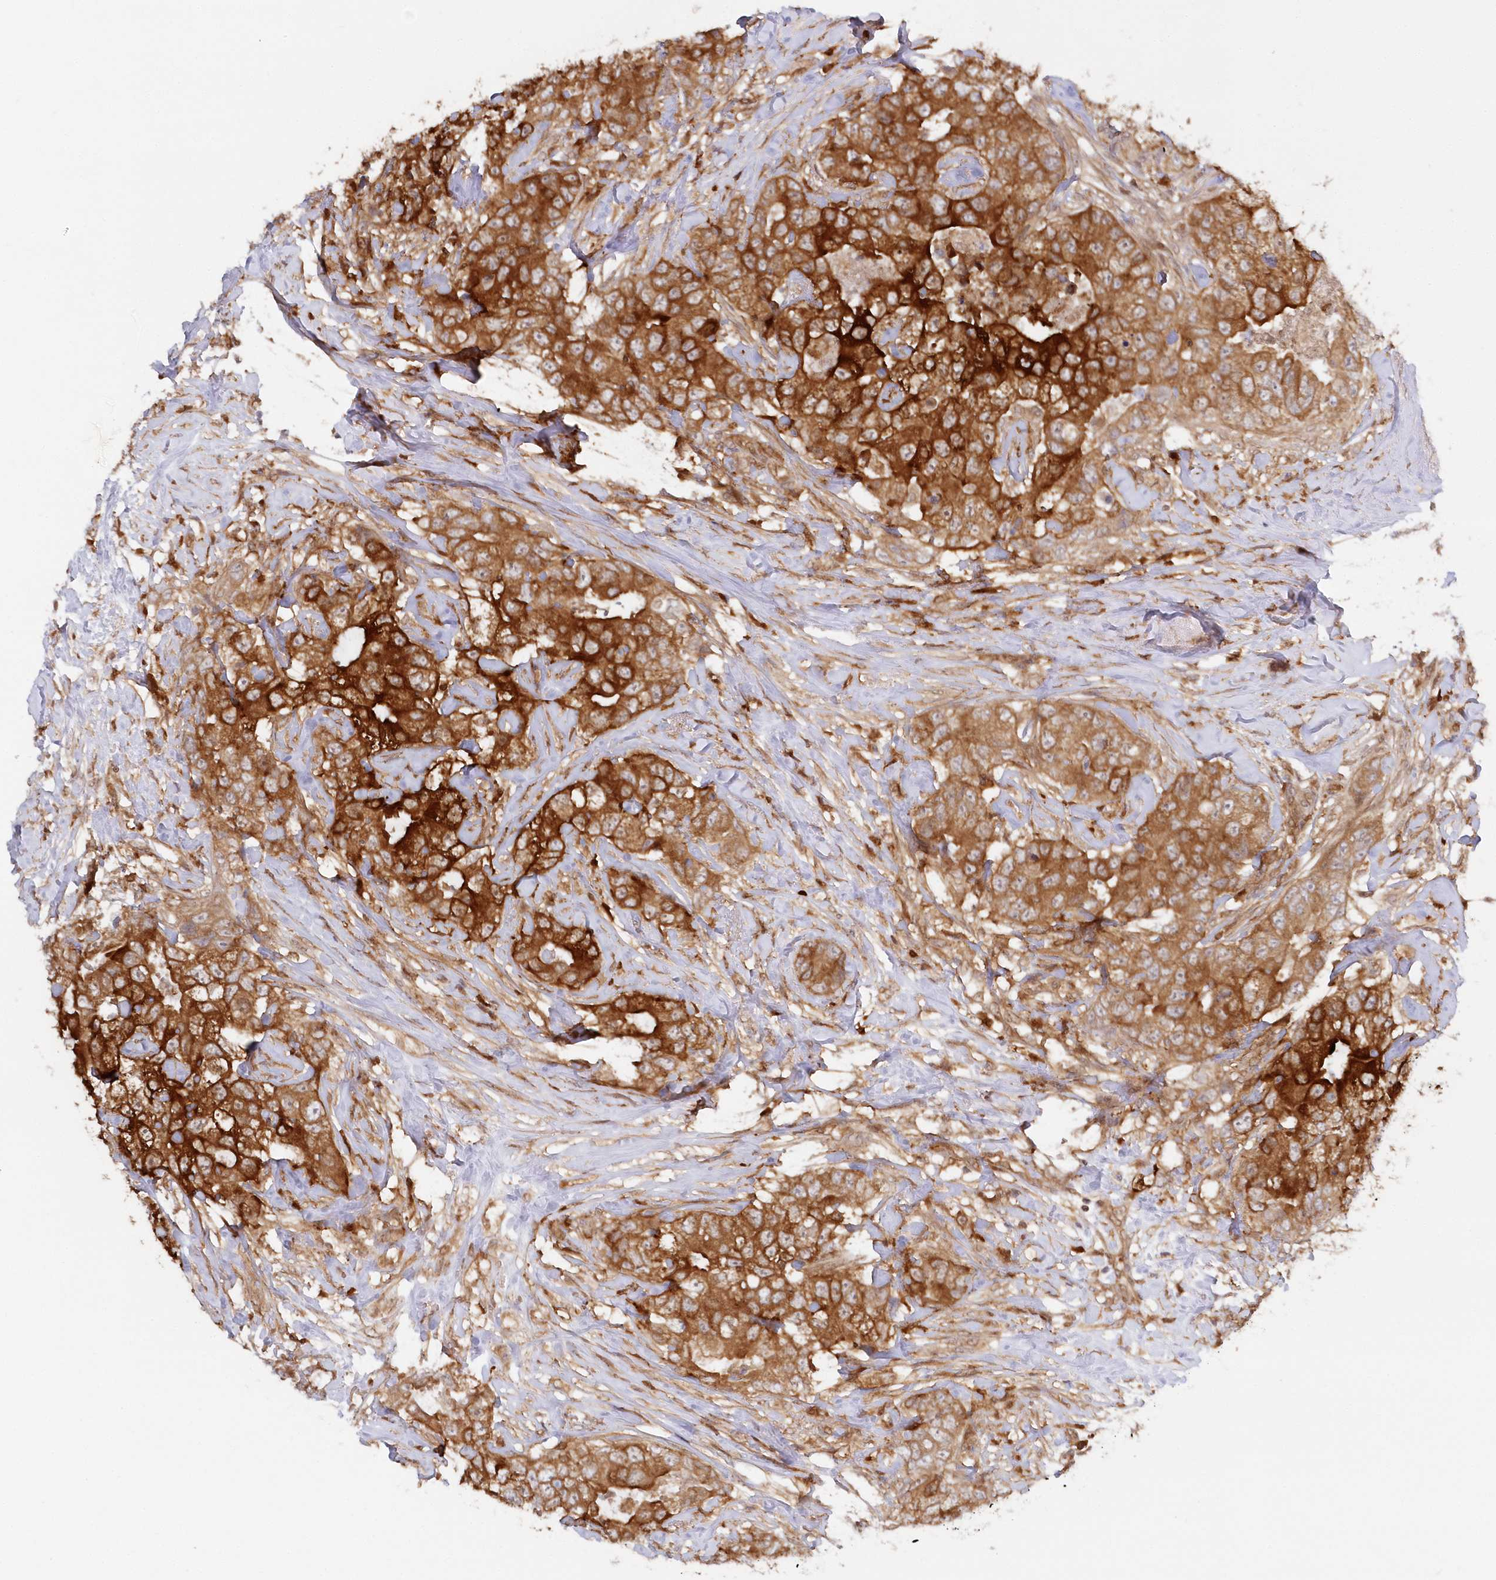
{"staining": {"intensity": "strong", "quantity": ">75%", "location": "cytoplasmic/membranous"}, "tissue": "breast cancer", "cell_type": "Tumor cells", "image_type": "cancer", "snomed": [{"axis": "morphology", "description": "Duct carcinoma"}, {"axis": "topography", "description": "Breast"}], "caption": "A brown stain labels strong cytoplasmic/membranous expression of a protein in breast intraductal carcinoma tumor cells. (brown staining indicates protein expression, while blue staining denotes nuclei).", "gene": "GBE1", "patient": {"sex": "female", "age": 62}}